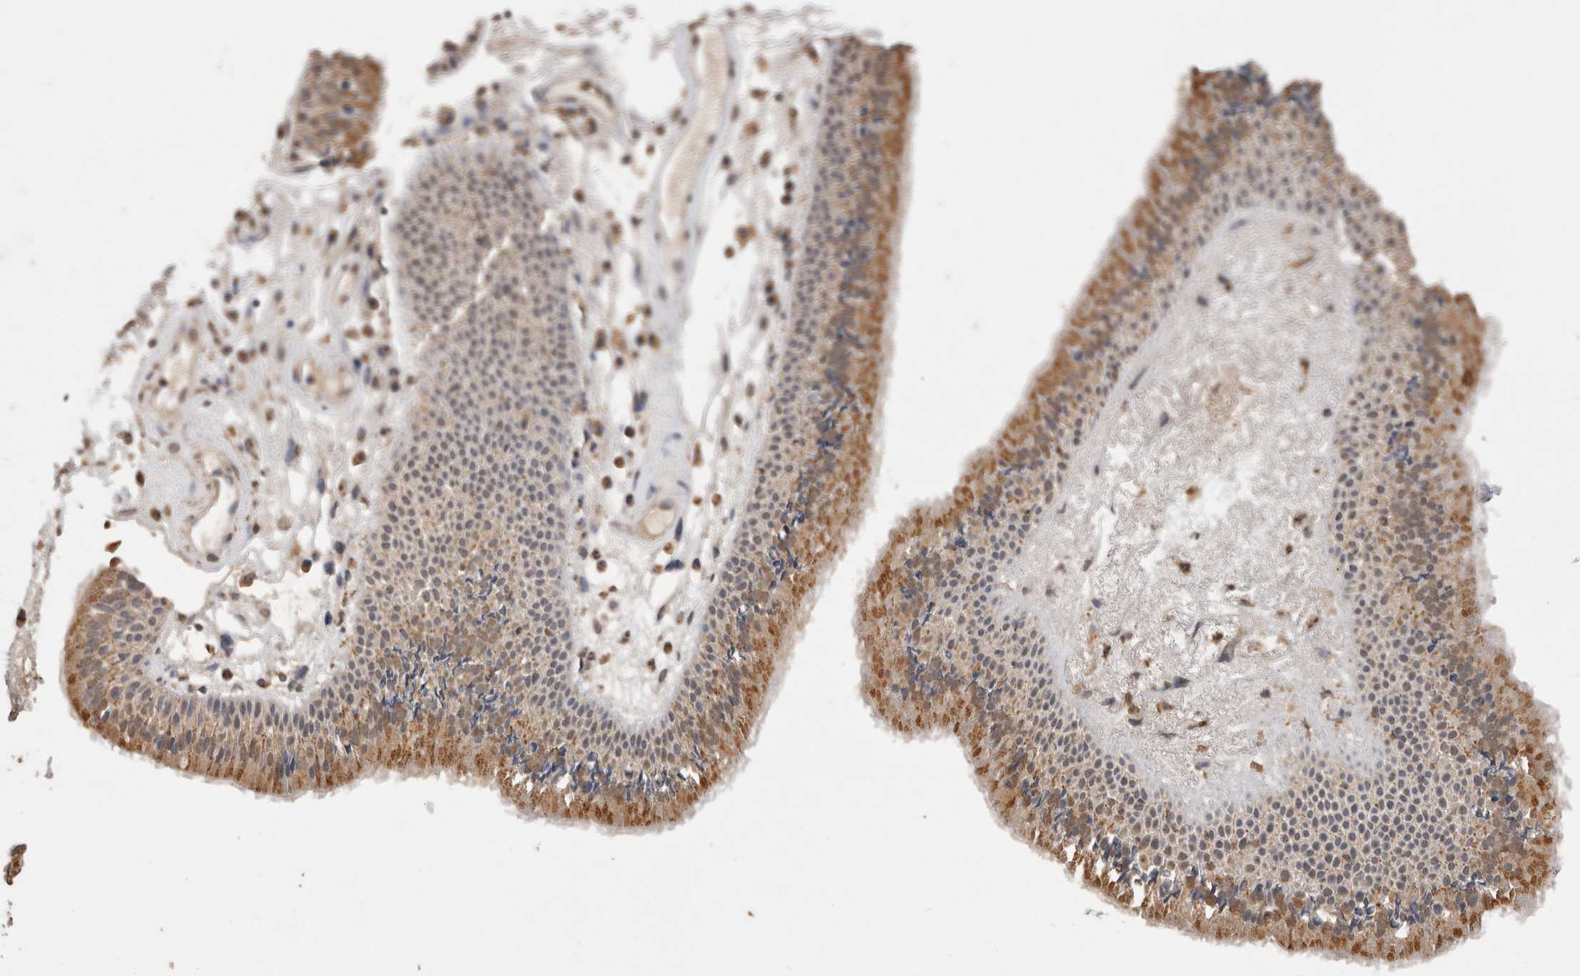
{"staining": {"intensity": "moderate", "quantity": ">75%", "location": "cytoplasmic/membranous,nuclear"}, "tissue": "nasopharynx", "cell_type": "Respiratory epithelial cells", "image_type": "normal", "snomed": [{"axis": "morphology", "description": "Normal tissue, NOS"}, {"axis": "topography", "description": "Nasopharynx"}], "caption": "Normal nasopharynx exhibits moderate cytoplasmic/membranous,nuclear expression in about >75% of respiratory epithelial cells, visualized by immunohistochemistry.", "gene": "GRK5", "patient": {"sex": "female", "age": 39}}